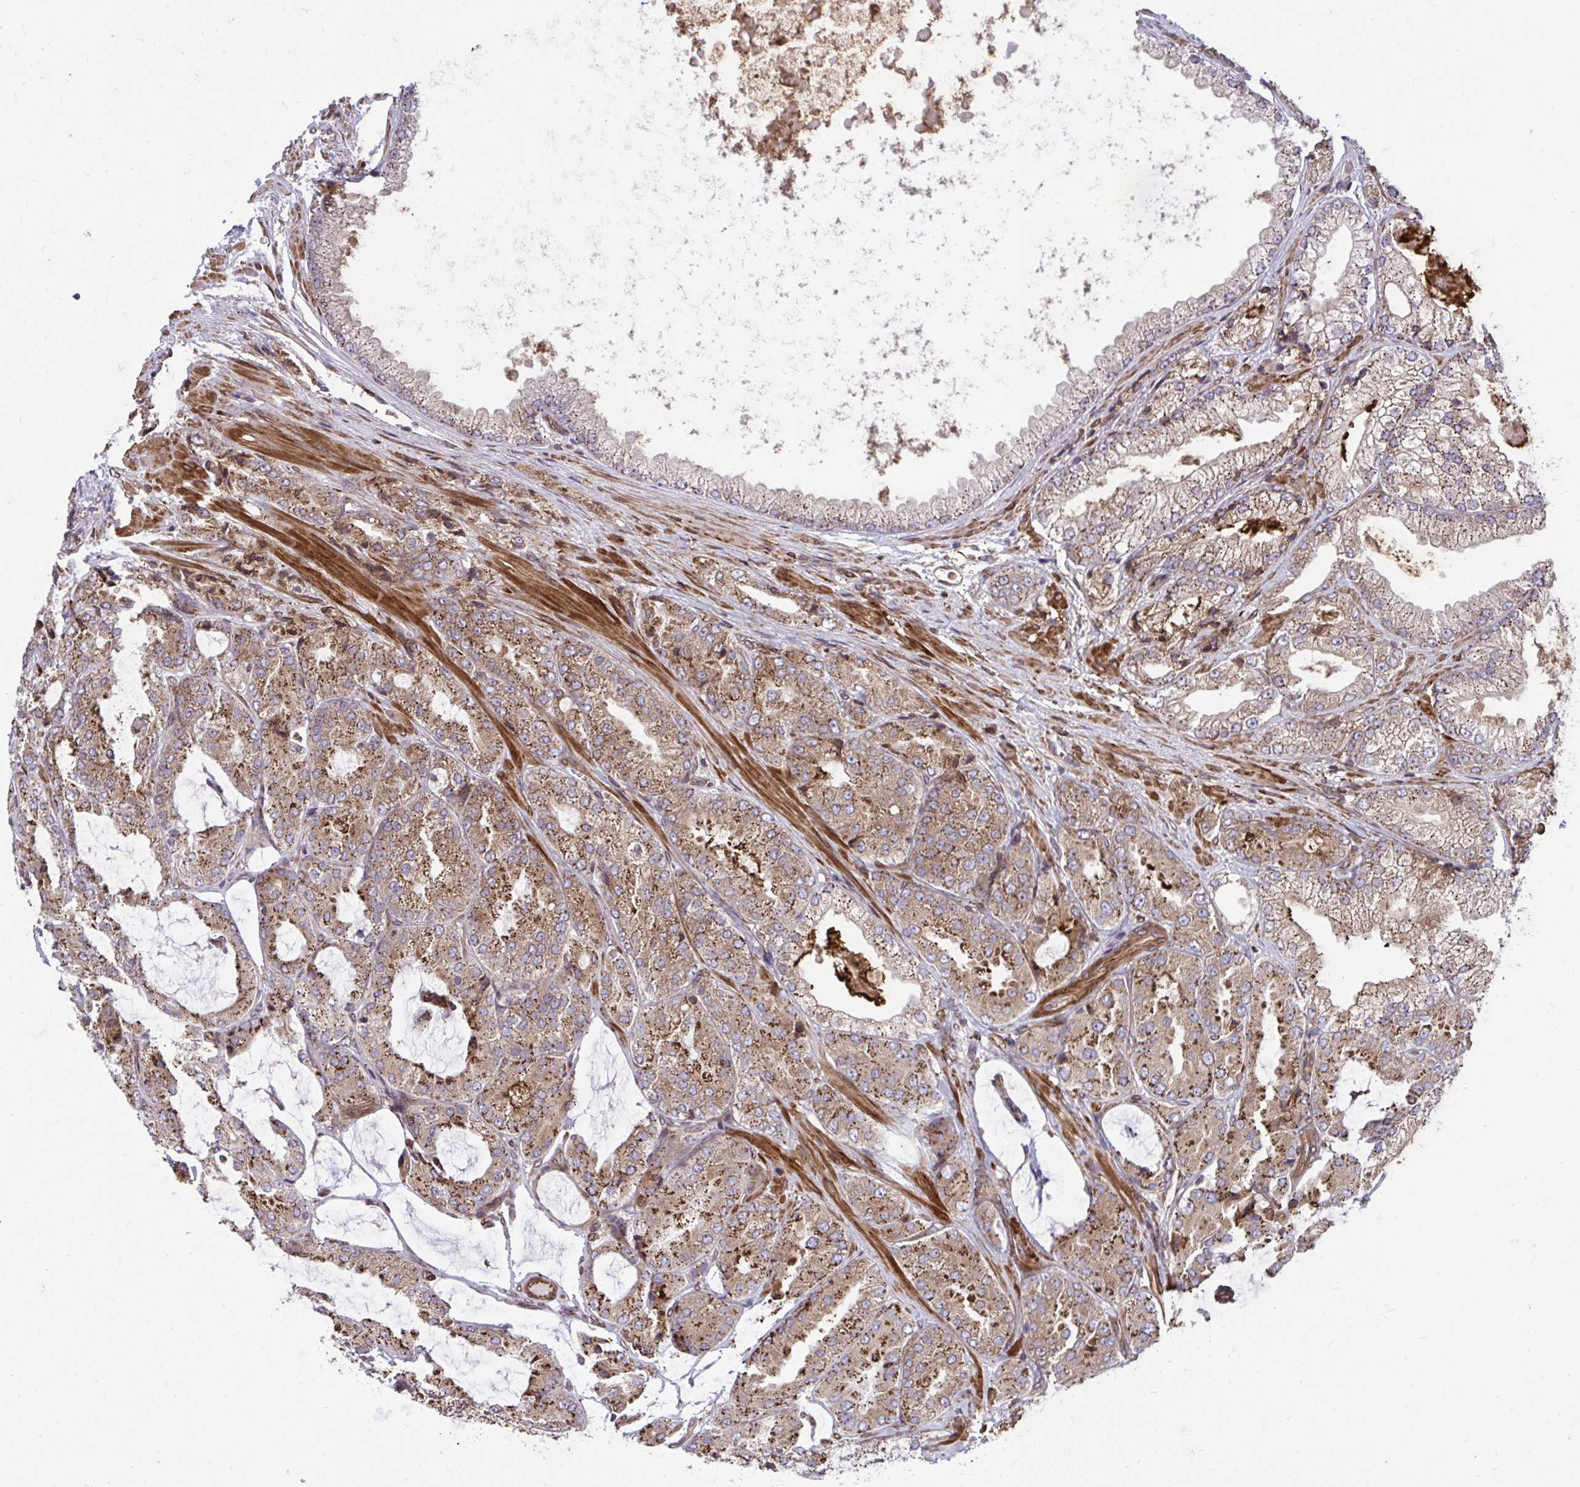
{"staining": {"intensity": "moderate", "quantity": "25%-75%", "location": "cytoplasmic/membranous"}, "tissue": "prostate cancer", "cell_type": "Tumor cells", "image_type": "cancer", "snomed": [{"axis": "morphology", "description": "Adenocarcinoma, High grade"}, {"axis": "topography", "description": "Prostate"}], "caption": "Human prostate high-grade adenocarcinoma stained for a protein (brown) reveals moderate cytoplasmic/membranous positive expression in approximately 25%-75% of tumor cells.", "gene": "STIM2", "patient": {"sex": "male", "age": 68}}